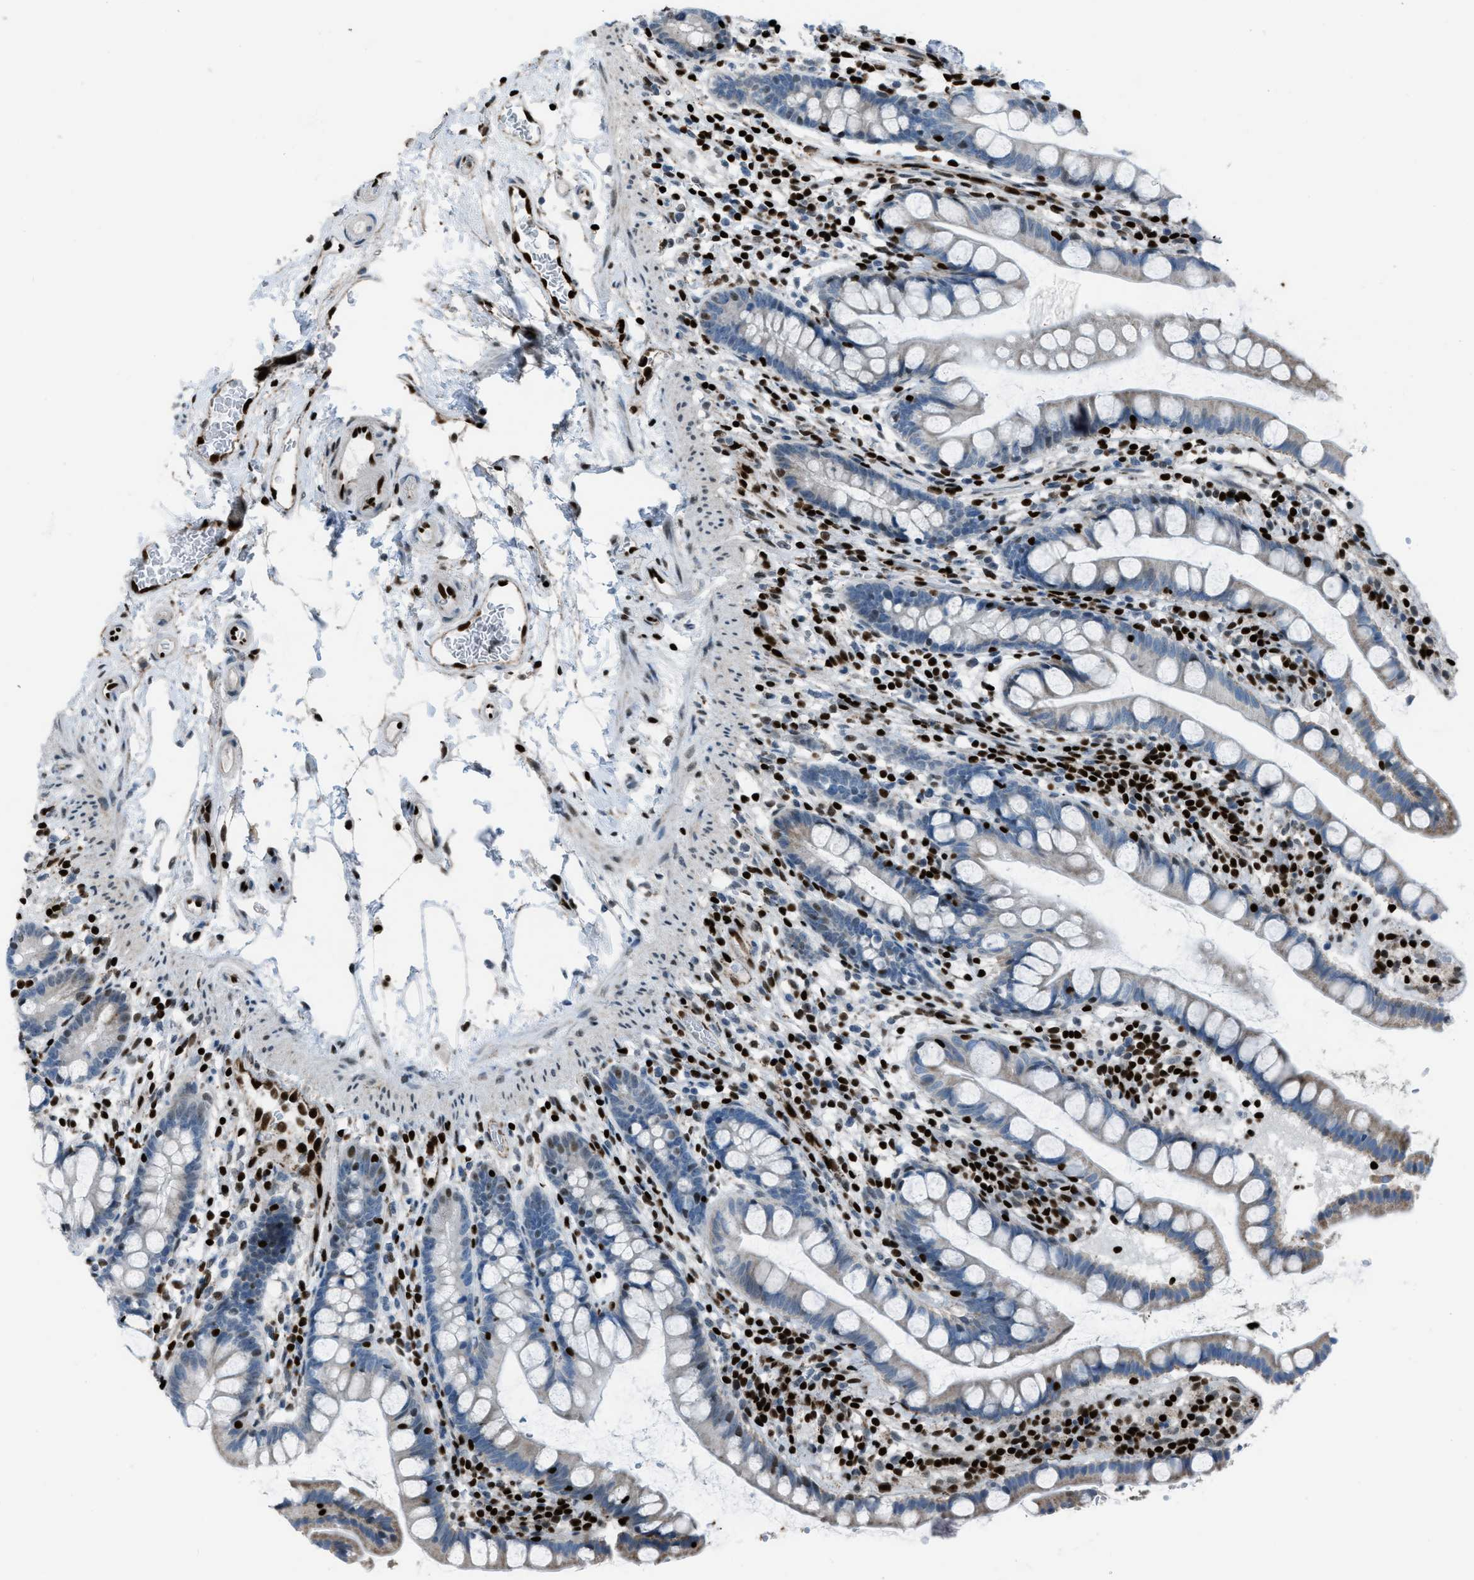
{"staining": {"intensity": "moderate", "quantity": "<25%", "location": "nuclear"}, "tissue": "small intestine", "cell_type": "Glandular cells", "image_type": "normal", "snomed": [{"axis": "morphology", "description": "Normal tissue, NOS"}, {"axis": "topography", "description": "Small intestine"}], "caption": "Moderate nuclear positivity for a protein is identified in about <25% of glandular cells of unremarkable small intestine using IHC.", "gene": "SLFN5", "patient": {"sex": "female", "age": 84}}